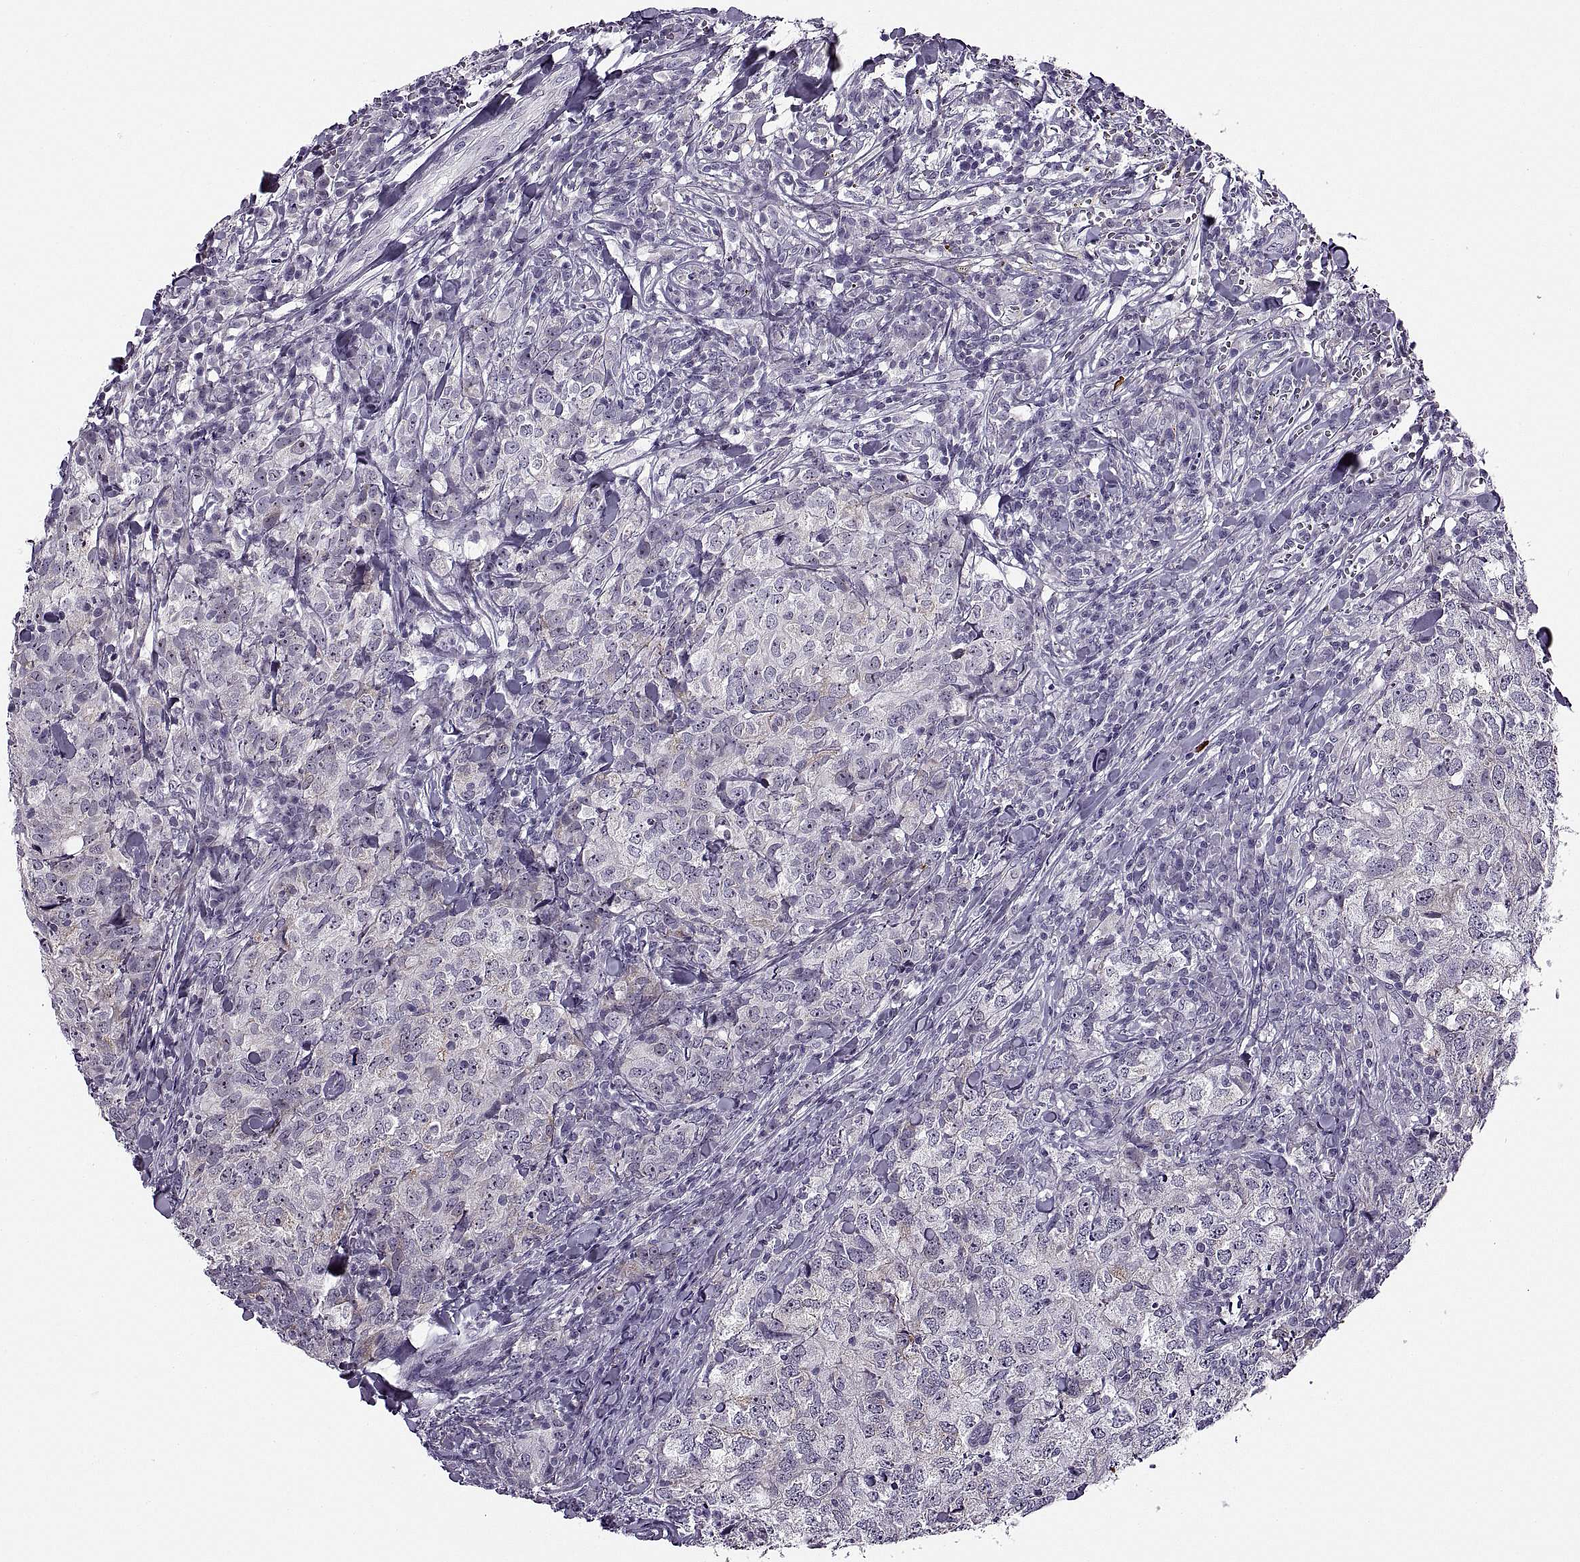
{"staining": {"intensity": "negative", "quantity": "none", "location": "none"}, "tissue": "breast cancer", "cell_type": "Tumor cells", "image_type": "cancer", "snomed": [{"axis": "morphology", "description": "Duct carcinoma"}, {"axis": "topography", "description": "Breast"}], "caption": "A photomicrograph of human intraductal carcinoma (breast) is negative for staining in tumor cells. Nuclei are stained in blue.", "gene": "MAGEB1", "patient": {"sex": "female", "age": 30}}